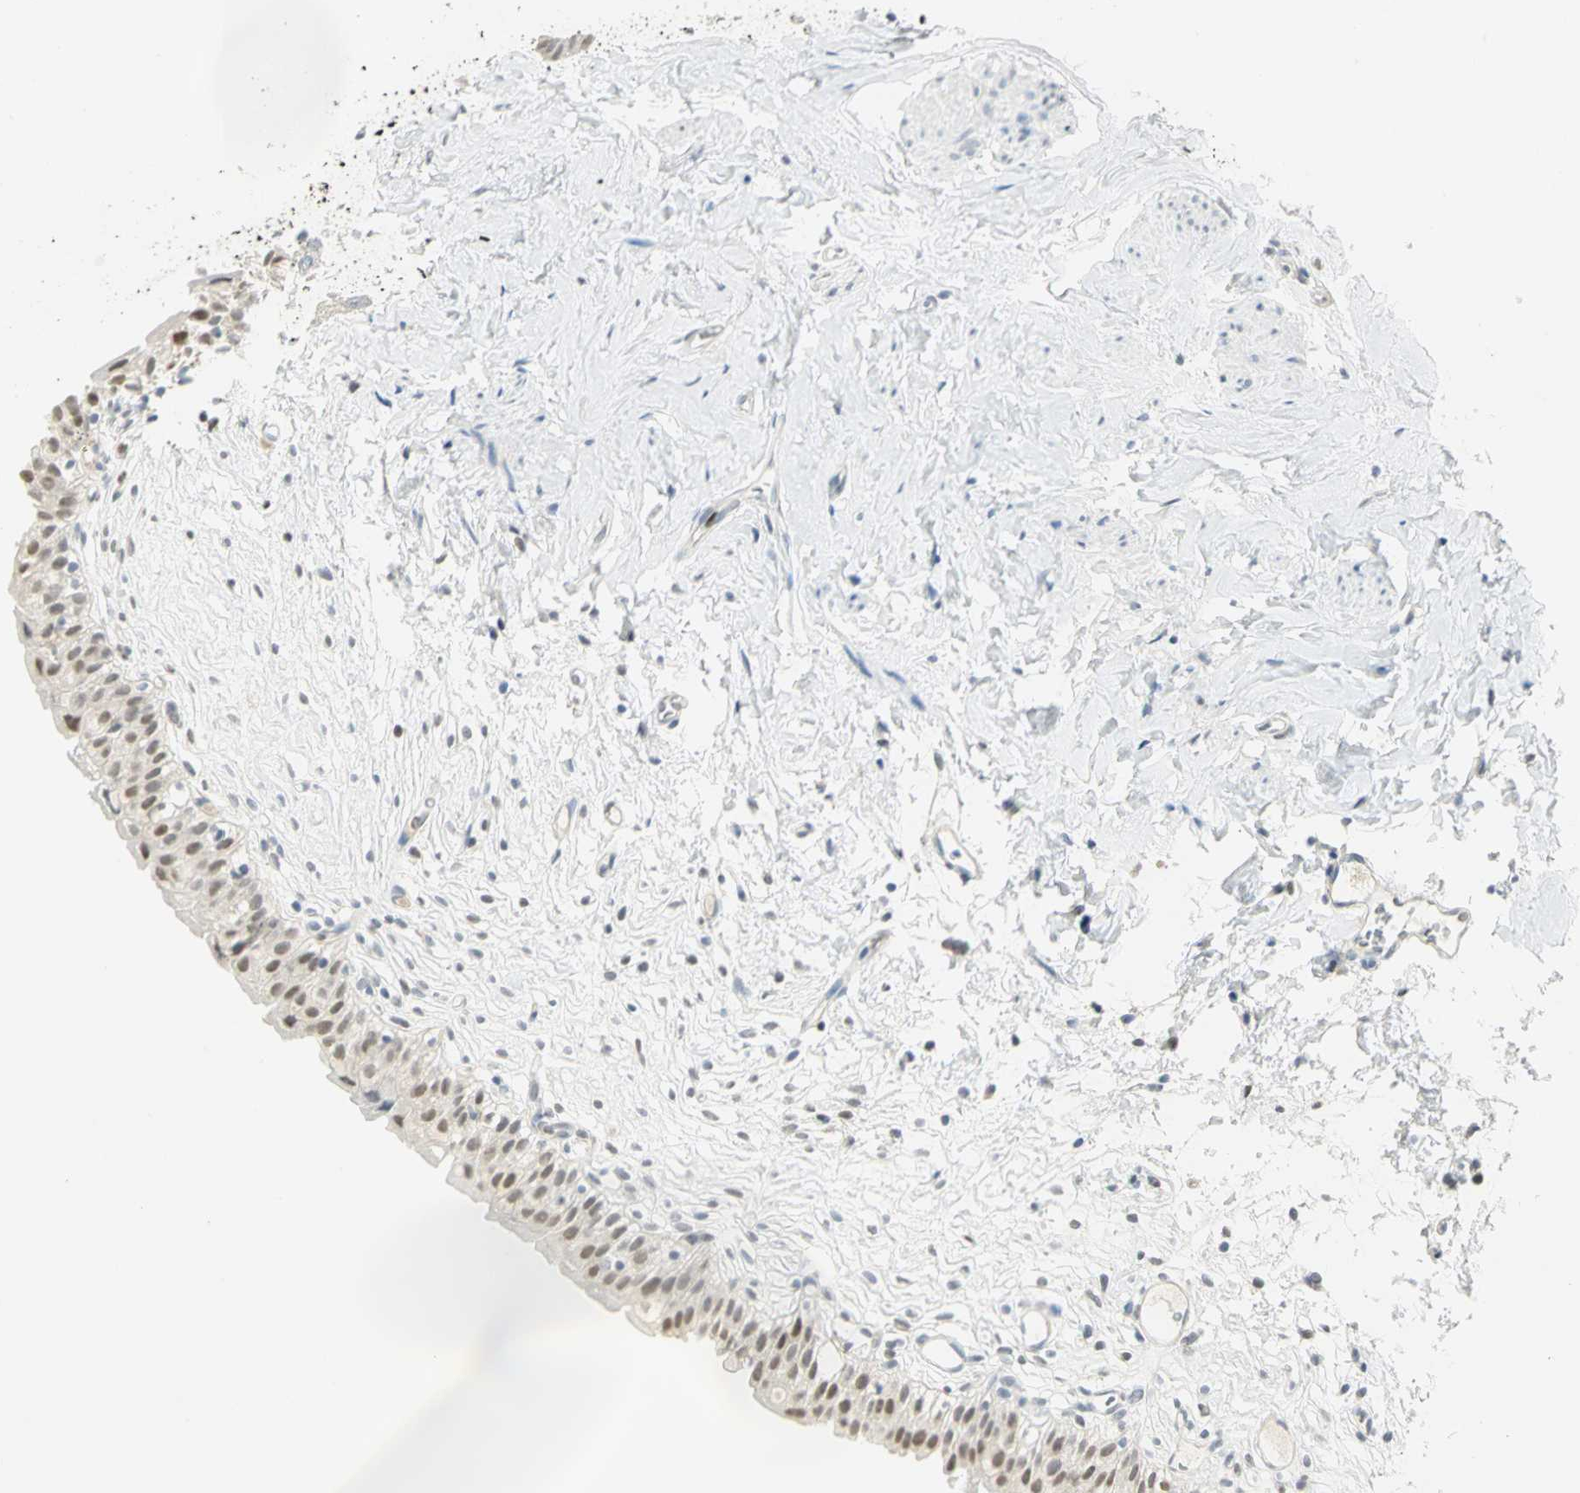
{"staining": {"intensity": "moderate", "quantity": "25%-75%", "location": "nuclear"}, "tissue": "urinary bladder", "cell_type": "Urothelial cells", "image_type": "normal", "snomed": [{"axis": "morphology", "description": "Normal tissue, NOS"}, {"axis": "topography", "description": "Urinary bladder"}], "caption": "Immunohistochemical staining of unremarkable urinary bladder shows moderate nuclear protein staining in approximately 25%-75% of urothelial cells. Nuclei are stained in blue.", "gene": "BCL6", "patient": {"sex": "female", "age": 80}}